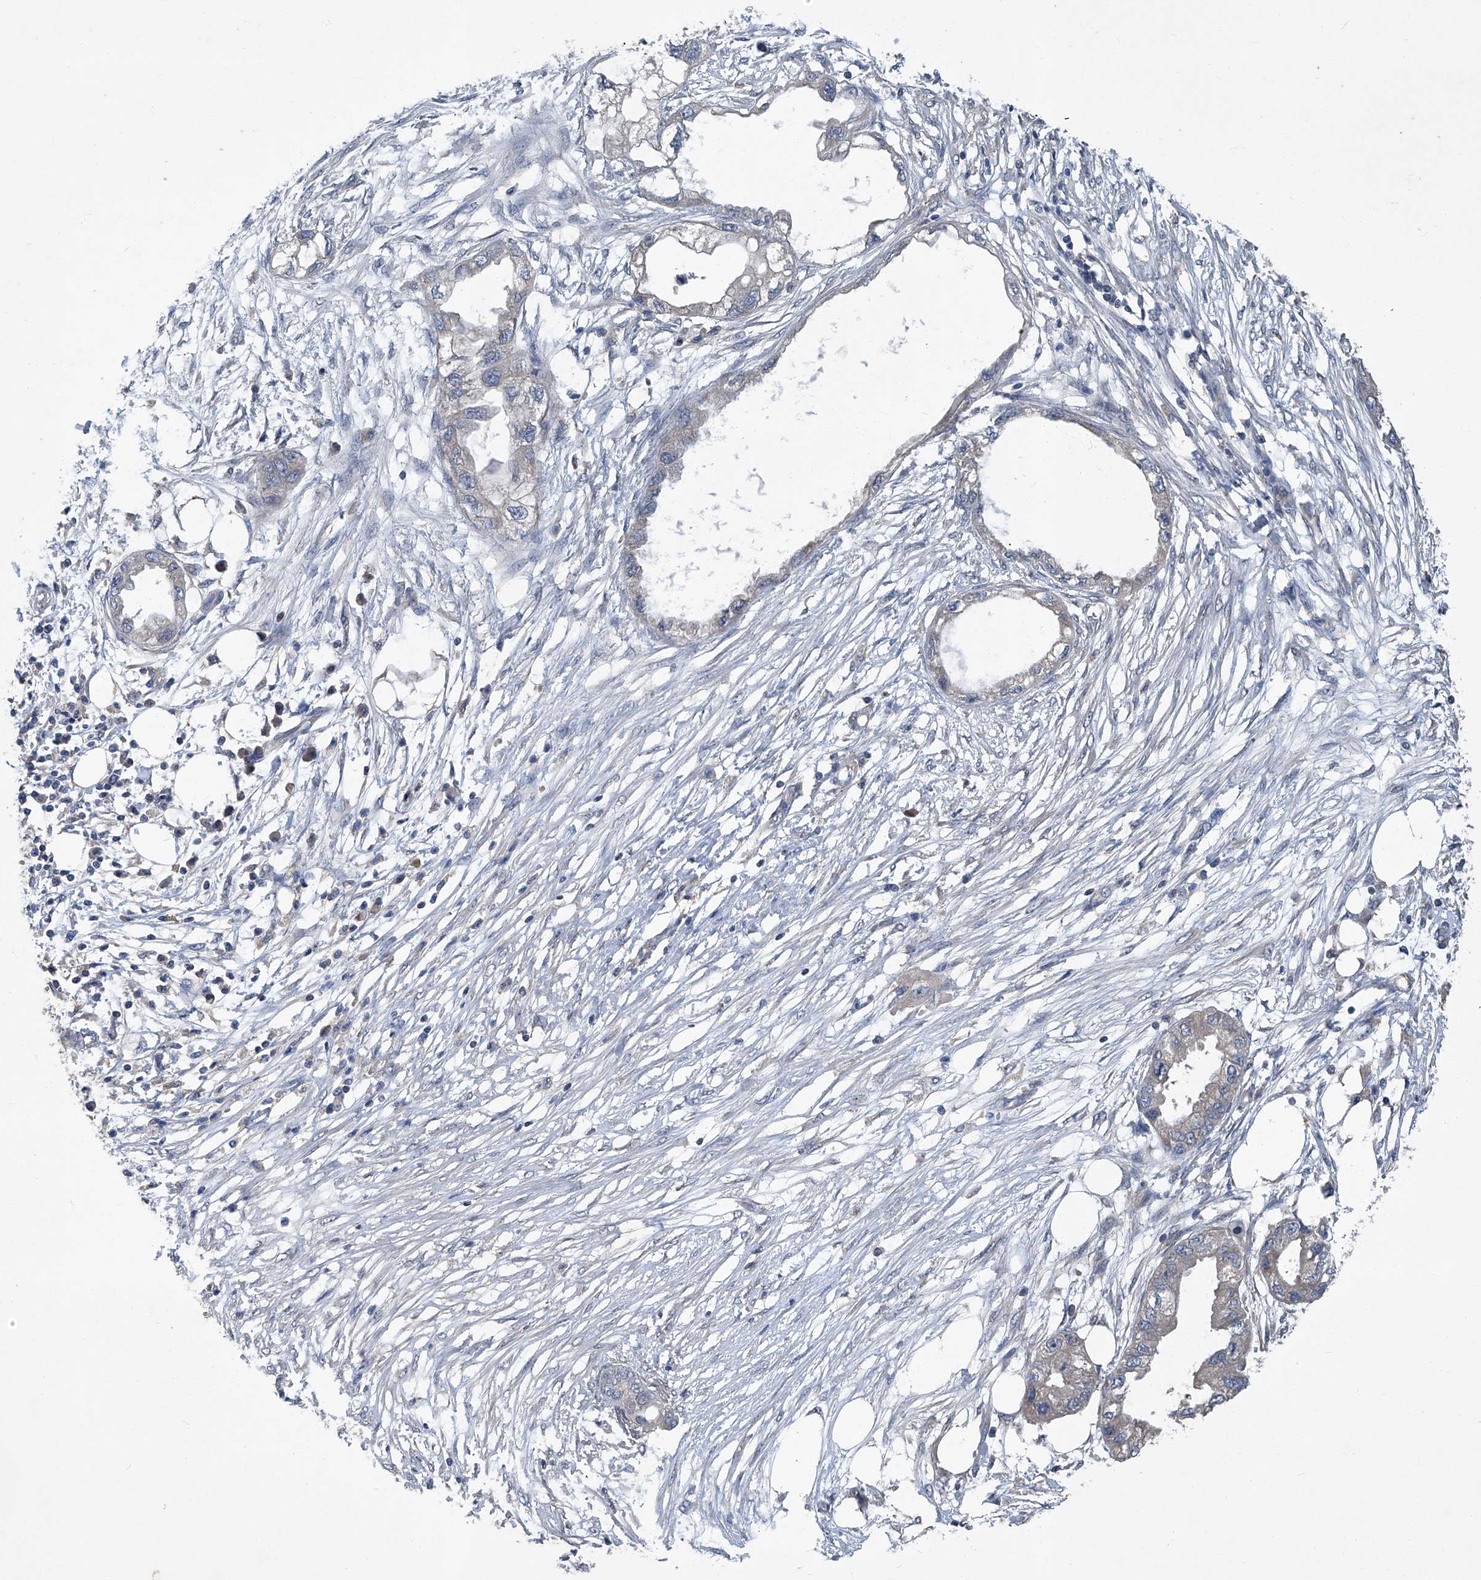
{"staining": {"intensity": "negative", "quantity": "none", "location": "none"}, "tissue": "endometrial cancer", "cell_type": "Tumor cells", "image_type": "cancer", "snomed": [{"axis": "morphology", "description": "Adenocarcinoma, NOS"}, {"axis": "morphology", "description": "Adenocarcinoma, metastatic, NOS"}, {"axis": "topography", "description": "Adipose tissue"}, {"axis": "topography", "description": "Endometrium"}], "caption": "Tumor cells are negative for protein expression in human endometrial cancer.", "gene": "ANKRD34A", "patient": {"sex": "female", "age": 67}}